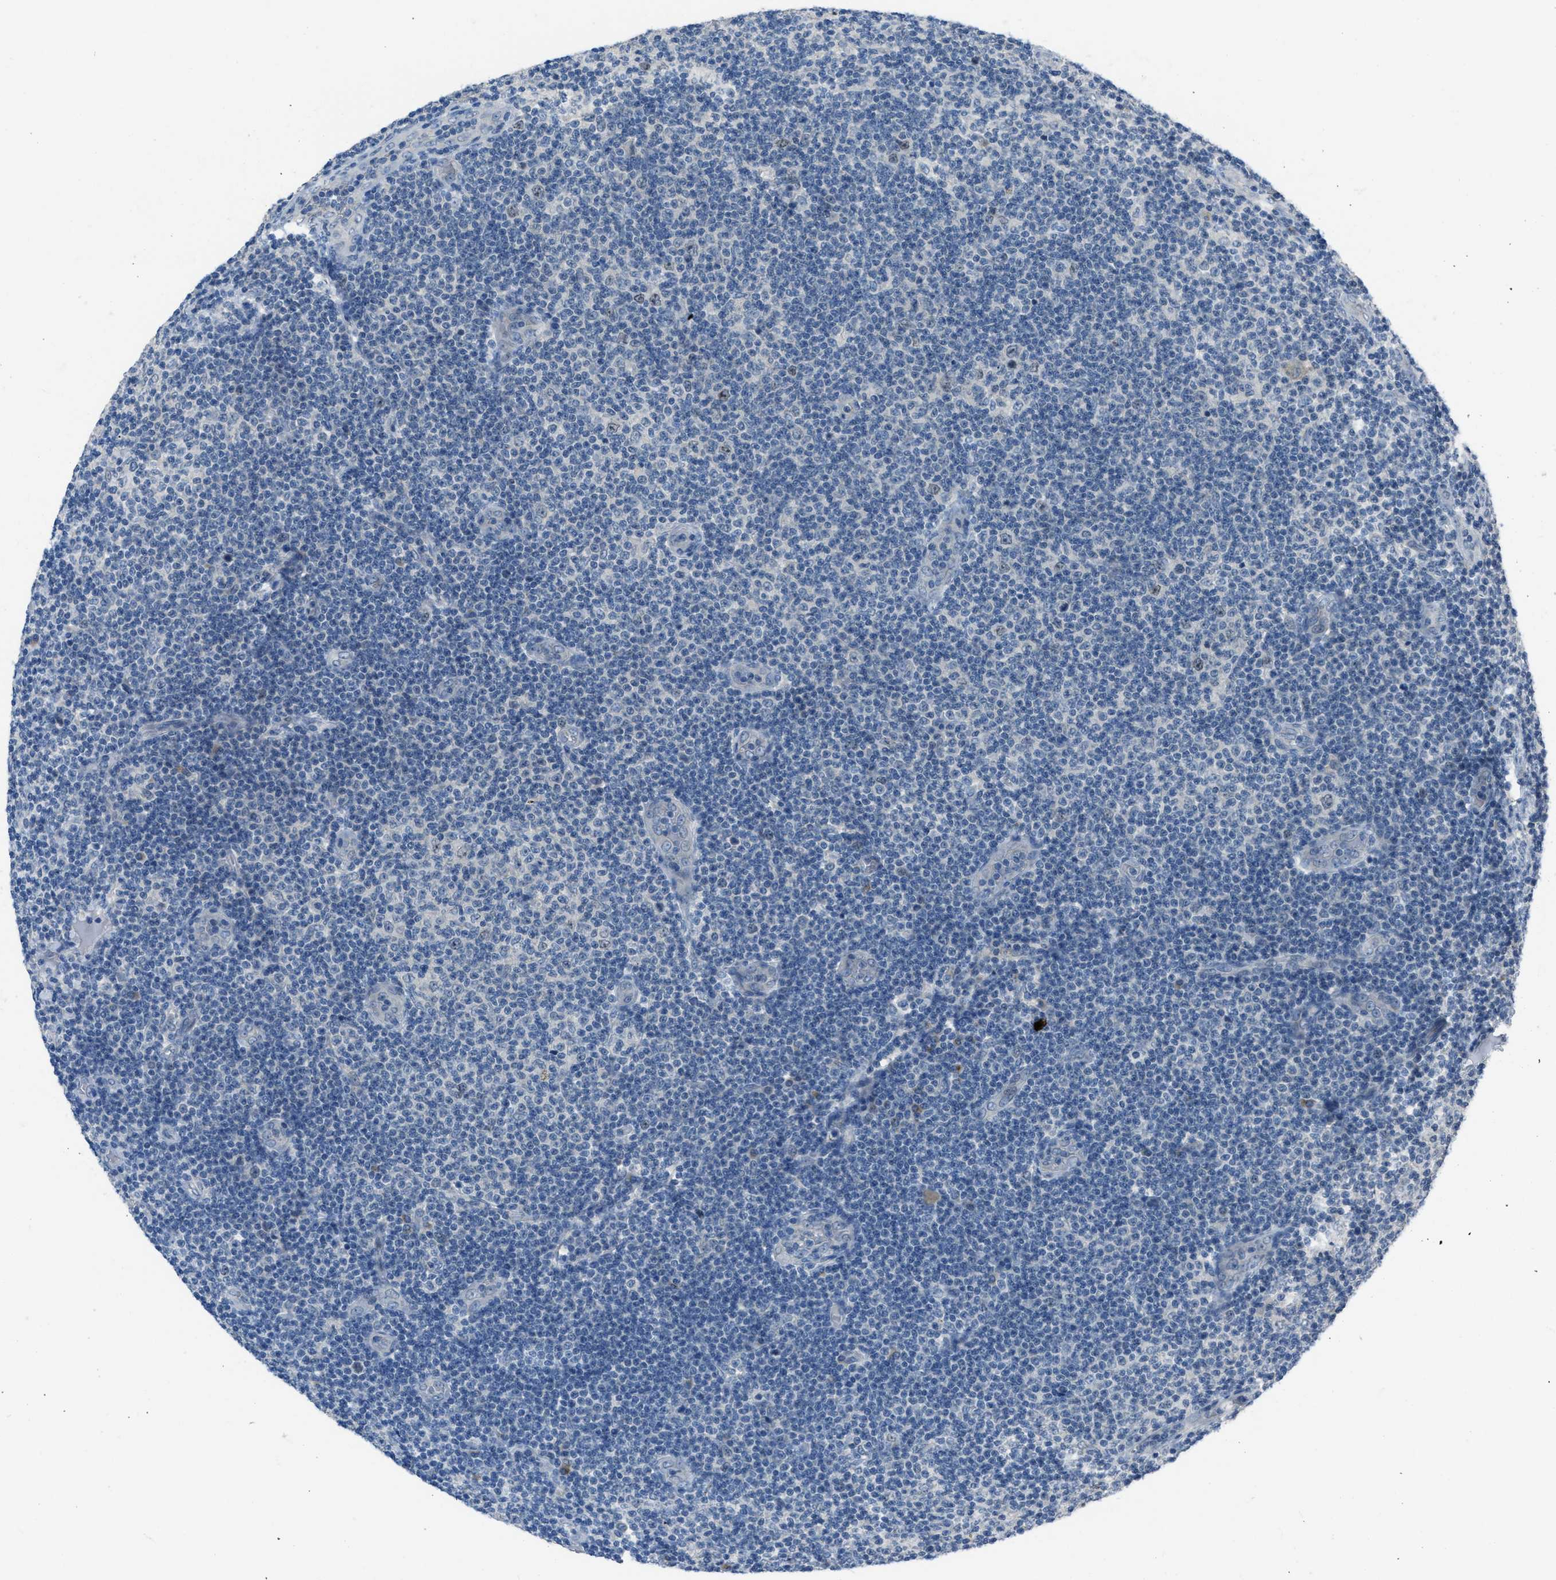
{"staining": {"intensity": "moderate", "quantity": "<25%", "location": "nuclear"}, "tissue": "lymphoma", "cell_type": "Tumor cells", "image_type": "cancer", "snomed": [{"axis": "morphology", "description": "Malignant lymphoma, non-Hodgkin's type, Low grade"}, {"axis": "topography", "description": "Lymph node"}], "caption": "A histopathology image showing moderate nuclear positivity in approximately <25% of tumor cells in lymphoma, as visualized by brown immunohistochemical staining.", "gene": "MIS18A", "patient": {"sex": "male", "age": 83}}